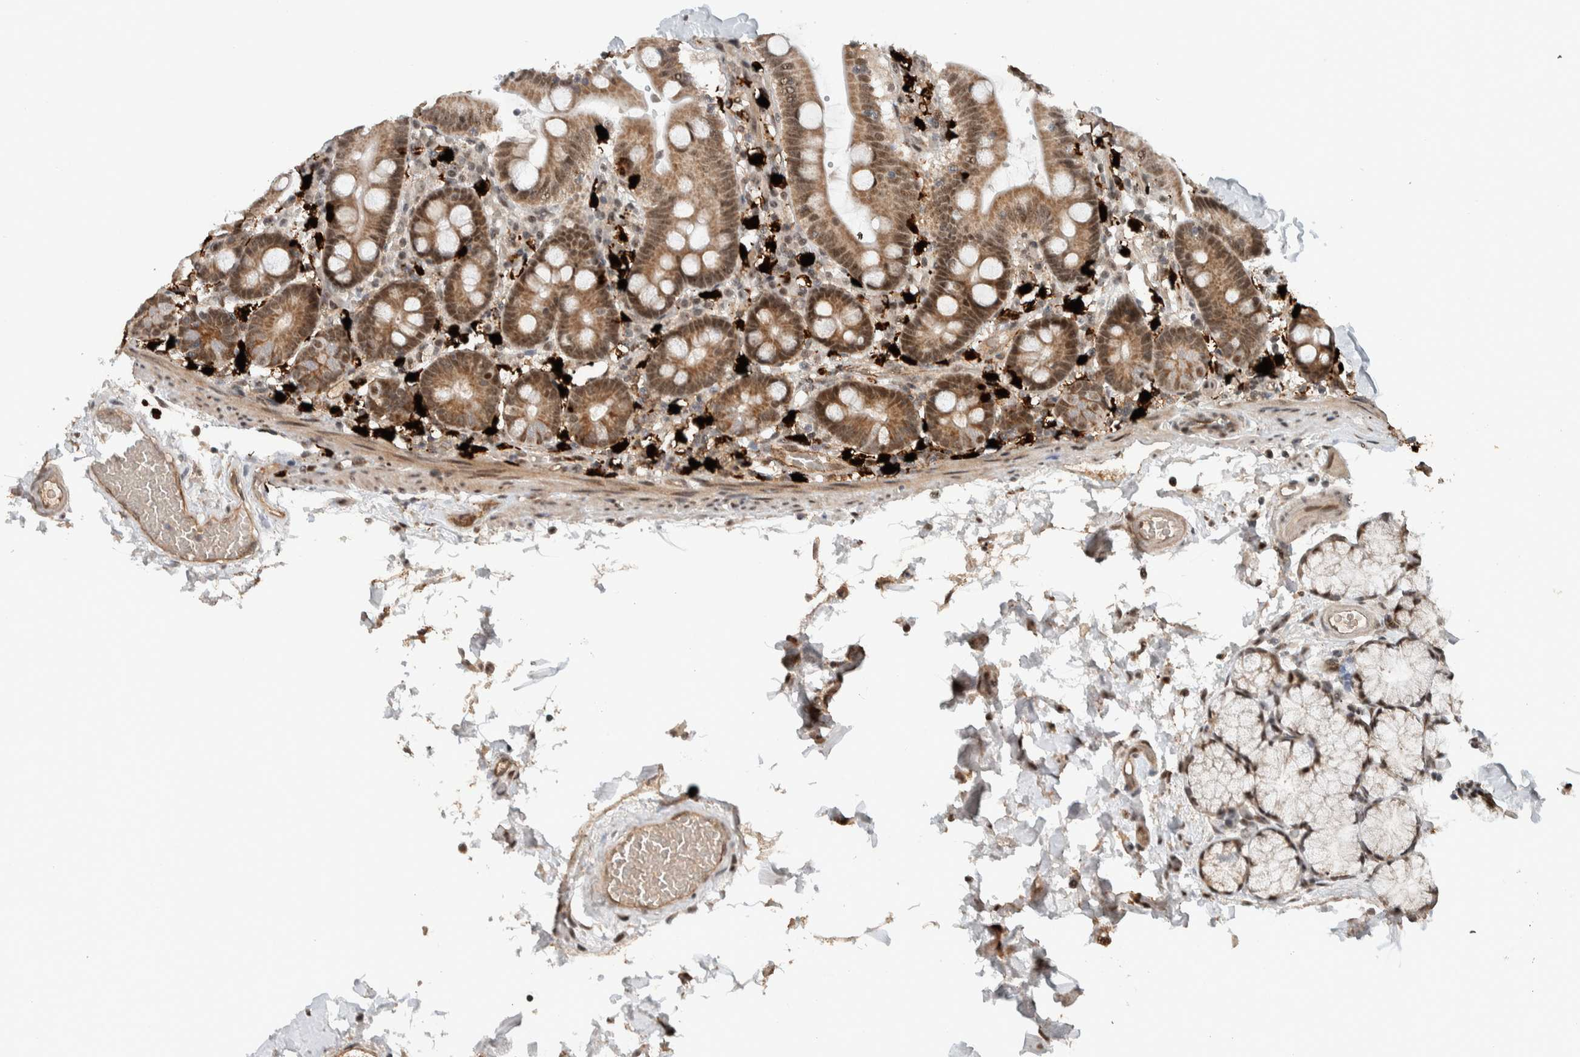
{"staining": {"intensity": "moderate", "quantity": ">75%", "location": "cytoplasmic/membranous,nuclear"}, "tissue": "duodenum", "cell_type": "Glandular cells", "image_type": "normal", "snomed": [{"axis": "morphology", "description": "Normal tissue, NOS"}, {"axis": "topography", "description": "Small intestine, NOS"}], "caption": "Brown immunohistochemical staining in unremarkable human duodenum demonstrates moderate cytoplasmic/membranous,nuclear expression in approximately >75% of glandular cells.", "gene": "ZFP91", "patient": {"sex": "female", "age": 71}}